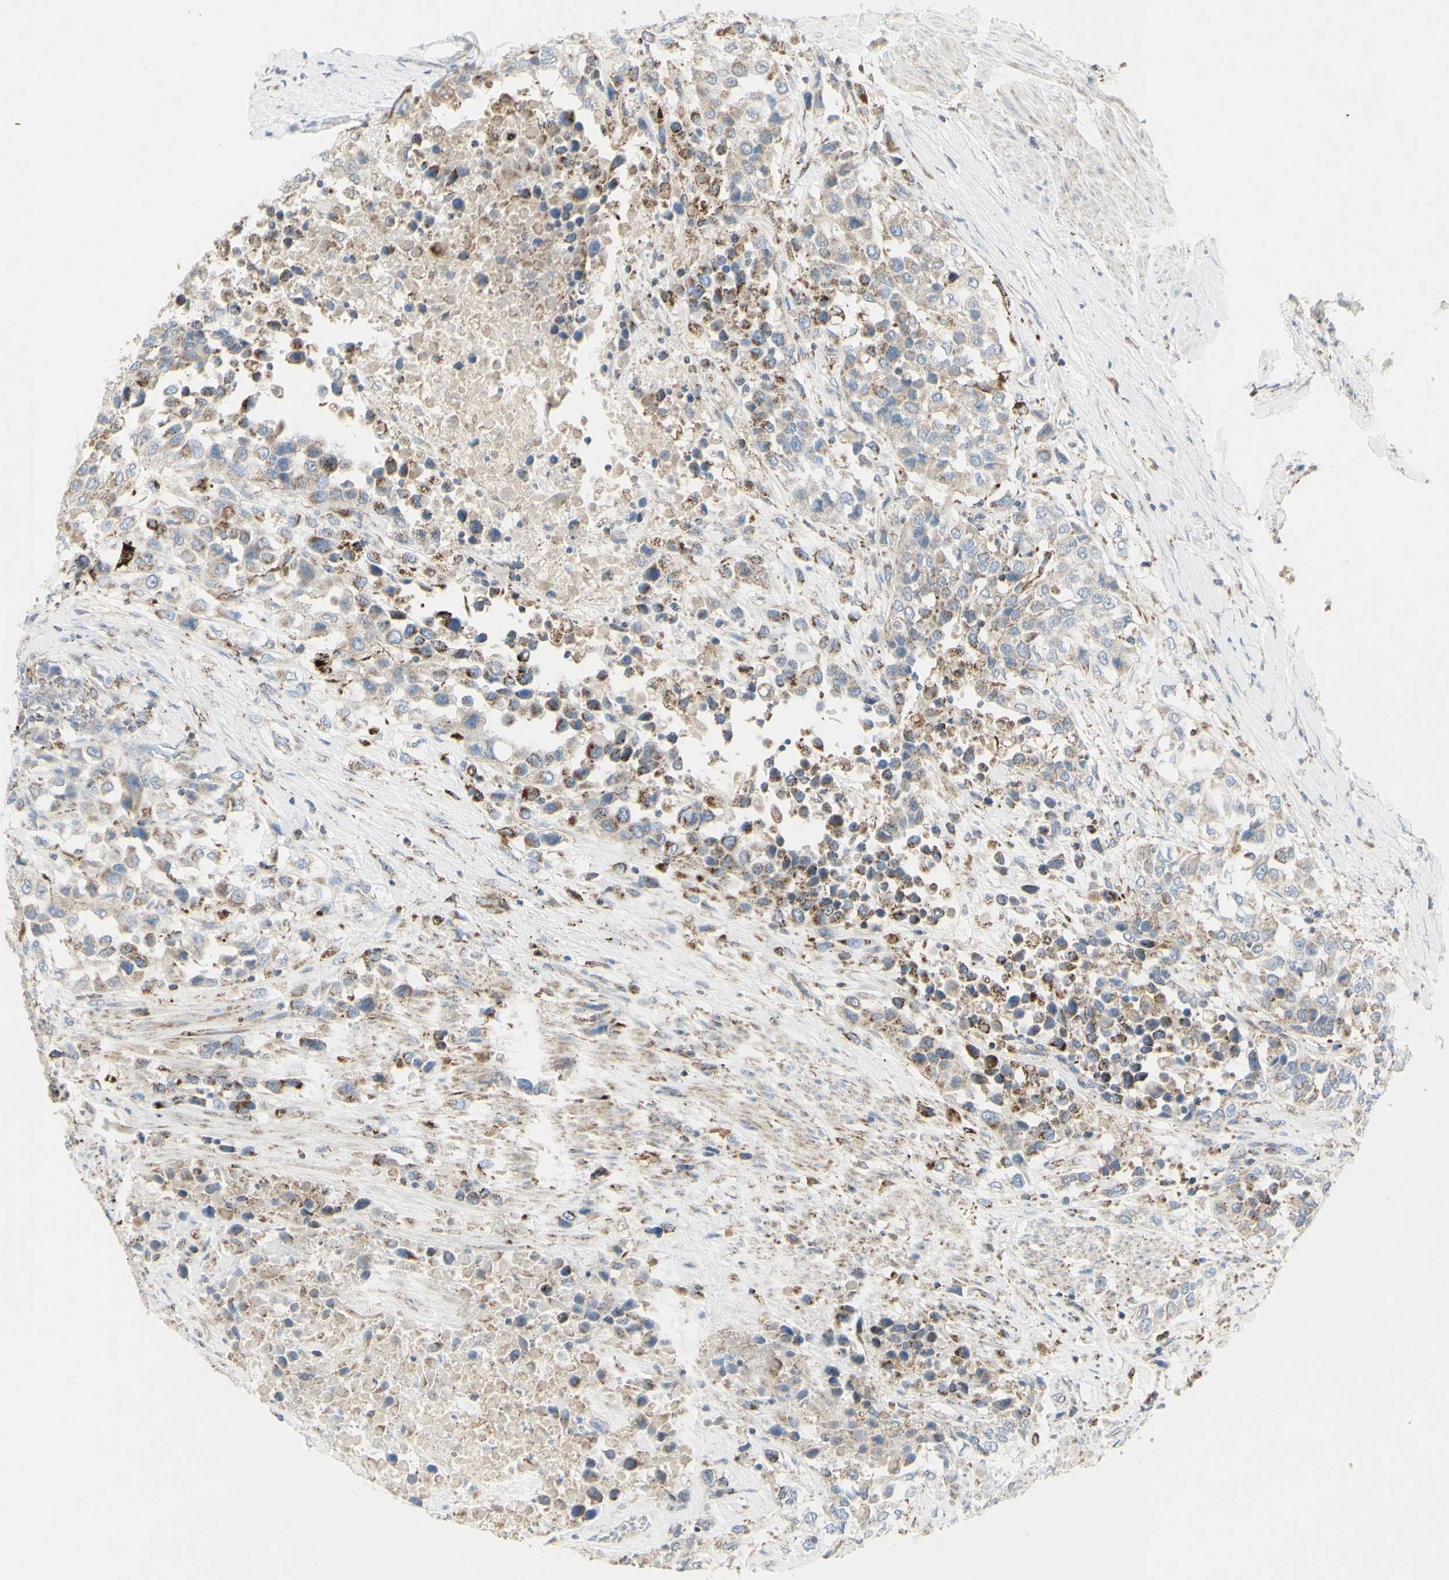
{"staining": {"intensity": "moderate", "quantity": "<25%", "location": "cytoplasmic/membranous"}, "tissue": "urothelial cancer", "cell_type": "Tumor cells", "image_type": "cancer", "snomed": [{"axis": "morphology", "description": "Urothelial carcinoma, High grade"}, {"axis": "topography", "description": "Urinary bladder"}], "caption": "Brown immunohistochemical staining in urothelial carcinoma (high-grade) displays moderate cytoplasmic/membranous expression in approximately <25% of tumor cells. (IHC, brightfield microscopy, high magnification).", "gene": "CNTNAP1", "patient": {"sex": "female", "age": 80}}